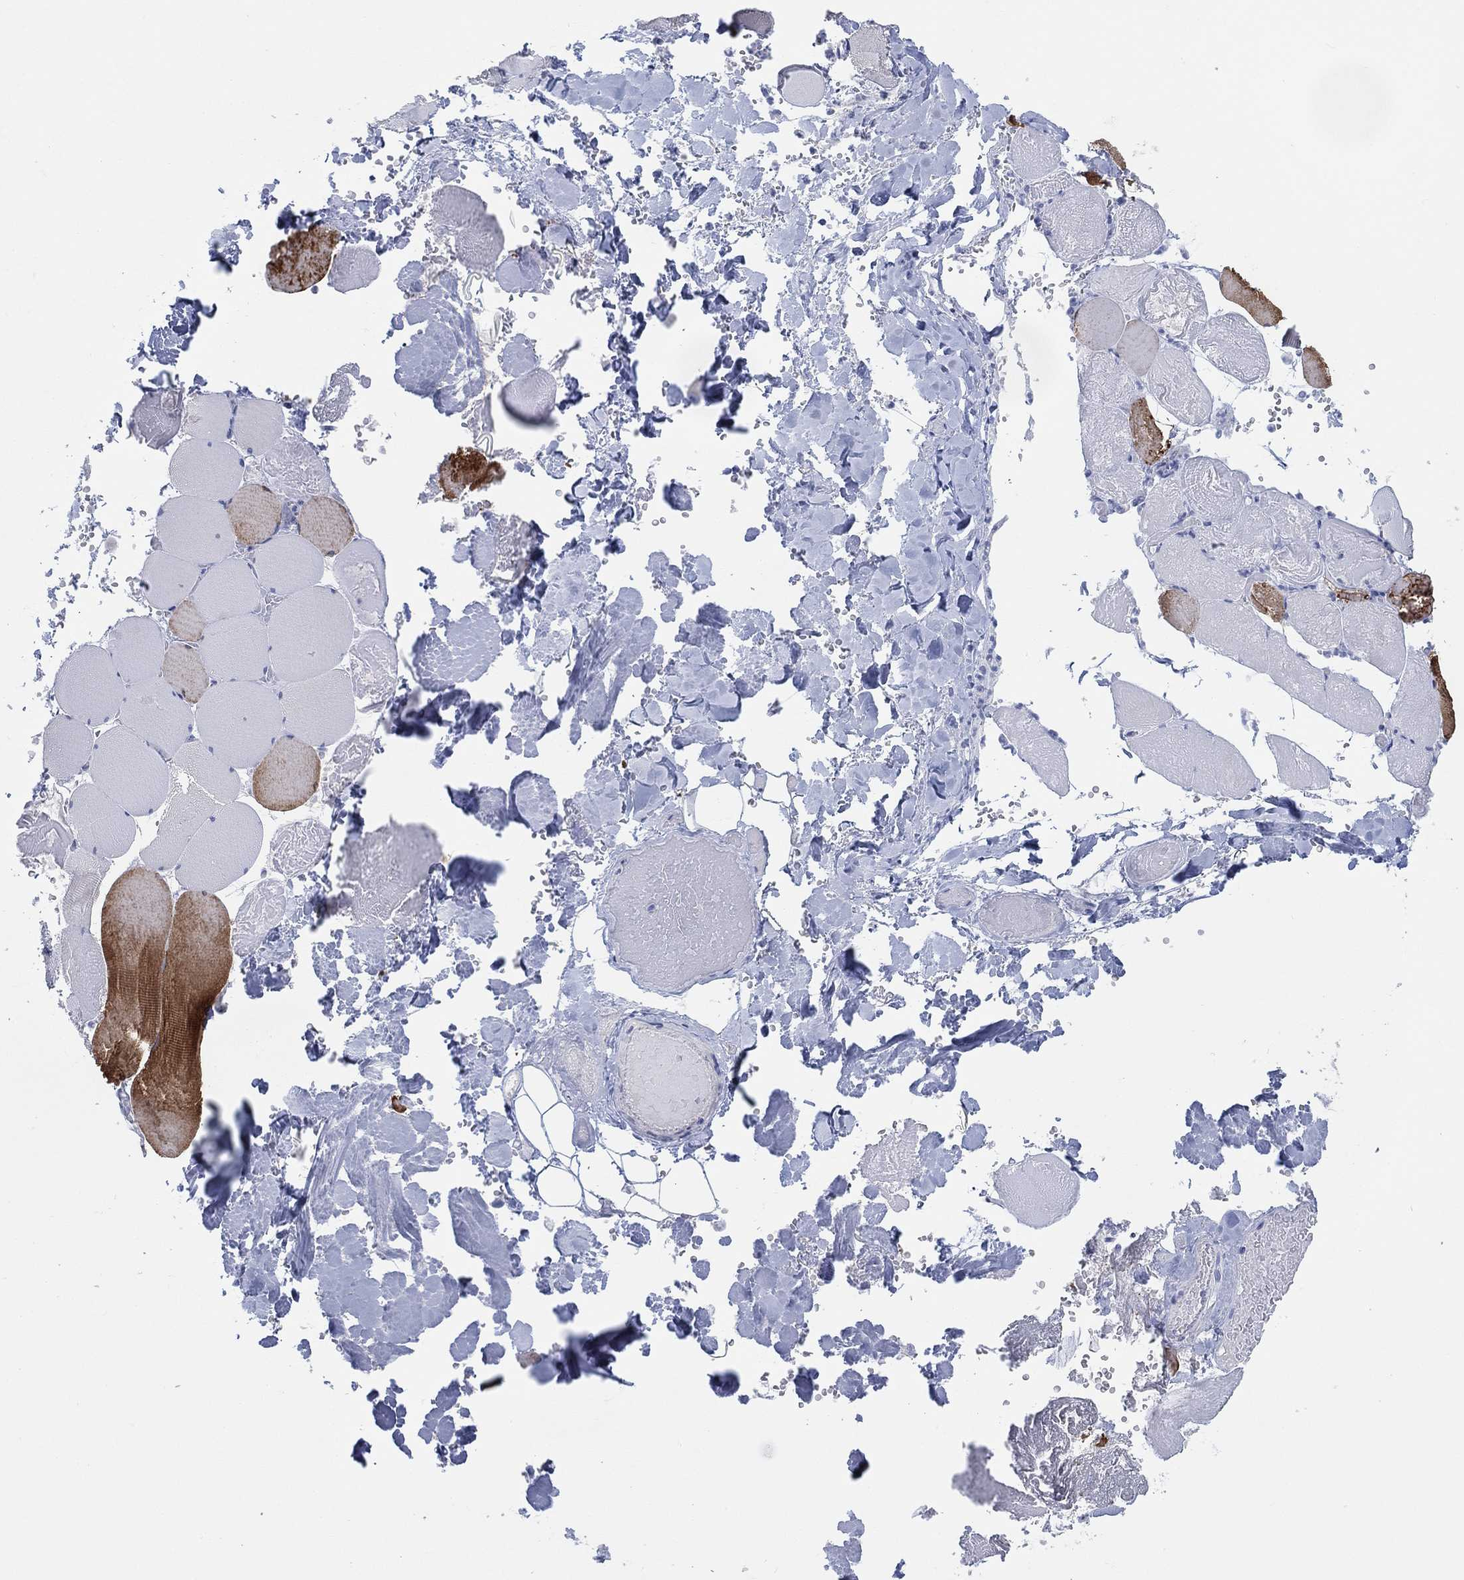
{"staining": {"intensity": "strong", "quantity": "<25%", "location": "cytoplasmic/membranous"}, "tissue": "skeletal muscle", "cell_type": "Myocytes", "image_type": "normal", "snomed": [{"axis": "morphology", "description": "Normal tissue, NOS"}, {"axis": "morphology", "description": "Malignant melanoma, Metastatic site"}, {"axis": "topography", "description": "Skeletal muscle"}], "caption": "This is an image of immunohistochemistry (IHC) staining of benign skeletal muscle, which shows strong positivity in the cytoplasmic/membranous of myocytes.", "gene": "ADAD2", "patient": {"sex": "male", "age": 50}}